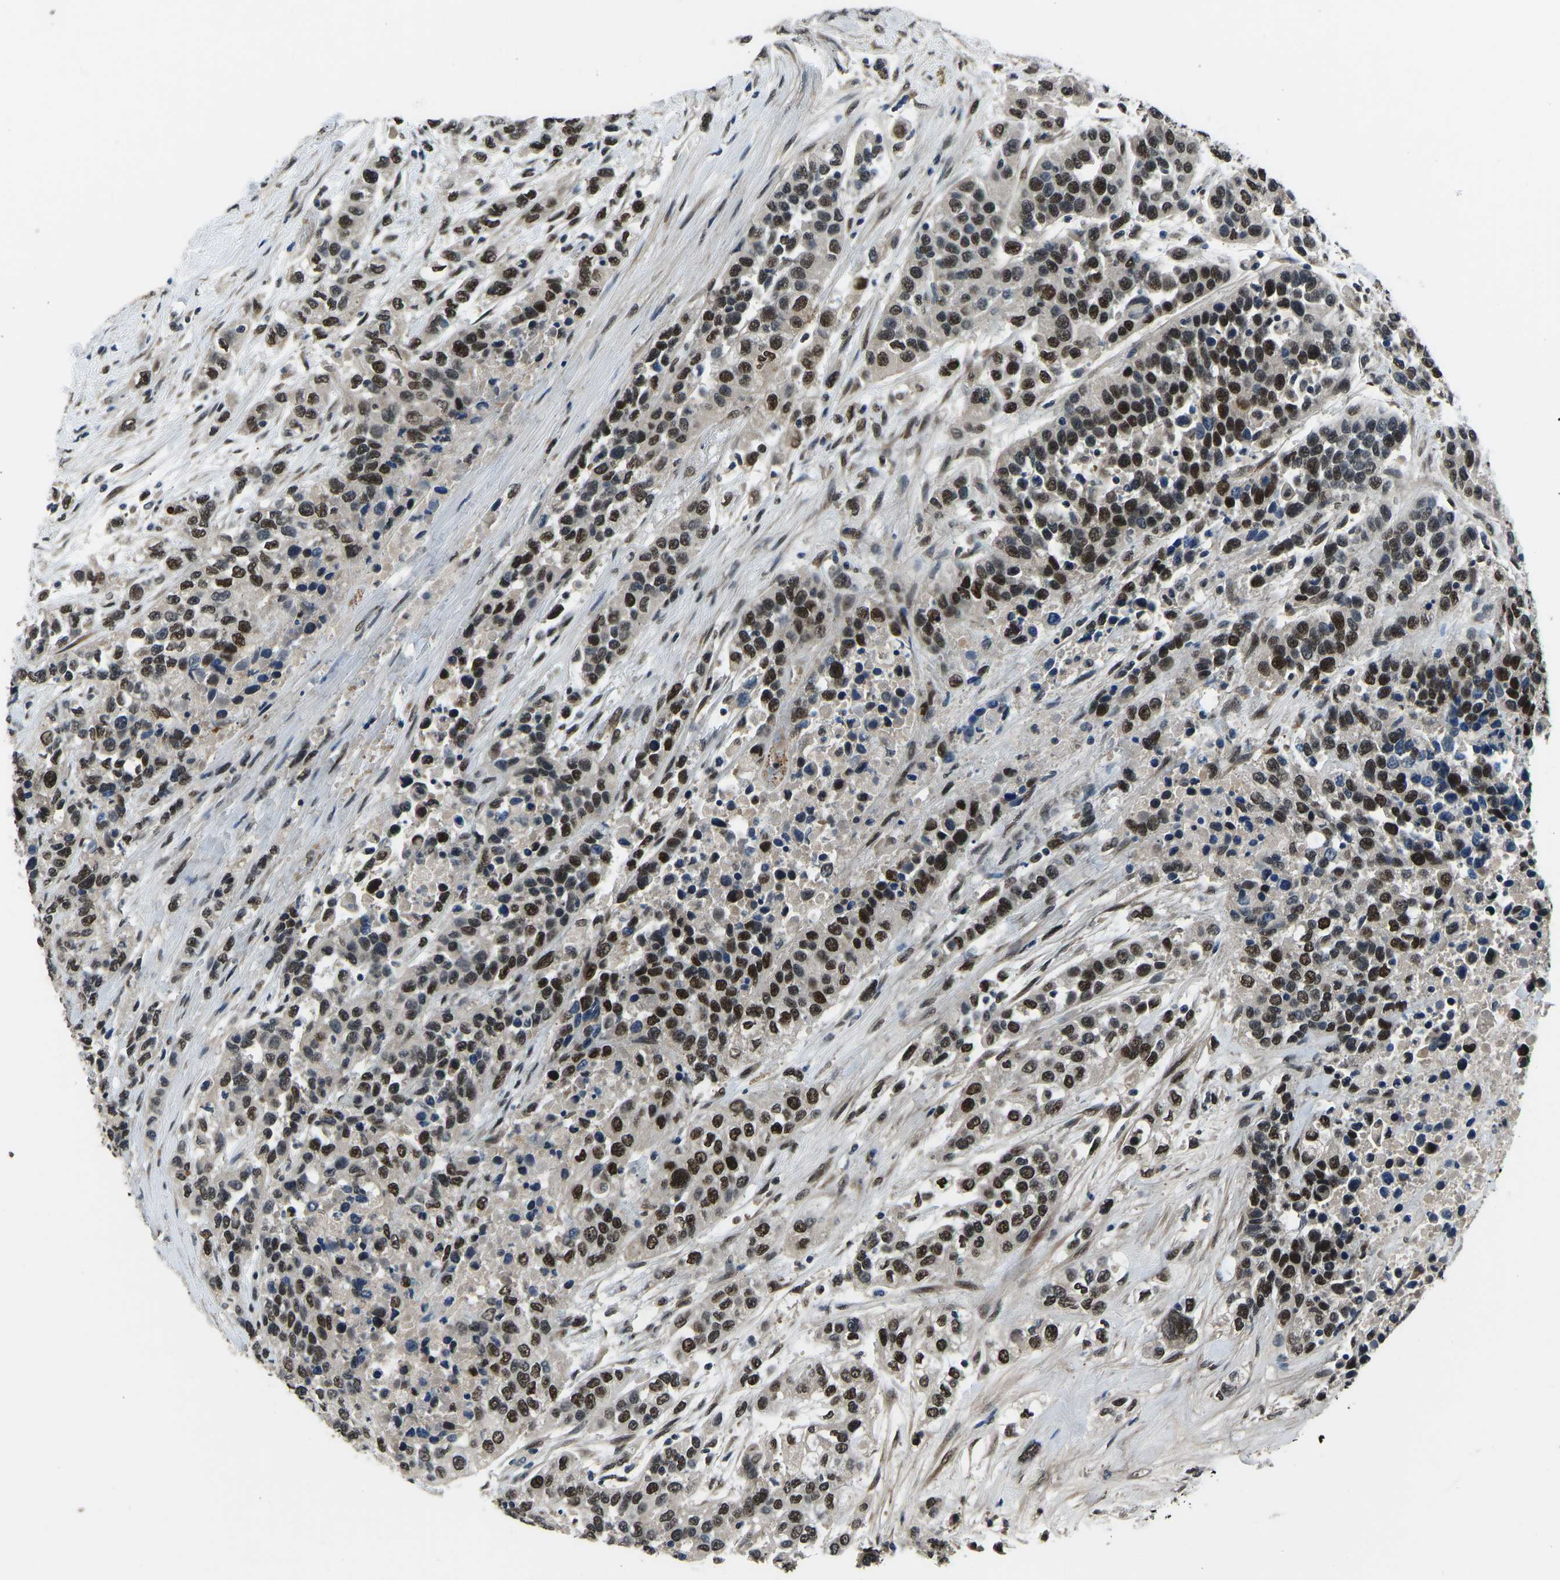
{"staining": {"intensity": "strong", "quantity": ">75%", "location": "nuclear"}, "tissue": "urothelial cancer", "cell_type": "Tumor cells", "image_type": "cancer", "snomed": [{"axis": "morphology", "description": "Urothelial carcinoma, High grade"}, {"axis": "topography", "description": "Urinary bladder"}], "caption": "A brown stain labels strong nuclear positivity of a protein in human urothelial cancer tumor cells.", "gene": "FOS", "patient": {"sex": "female", "age": 80}}